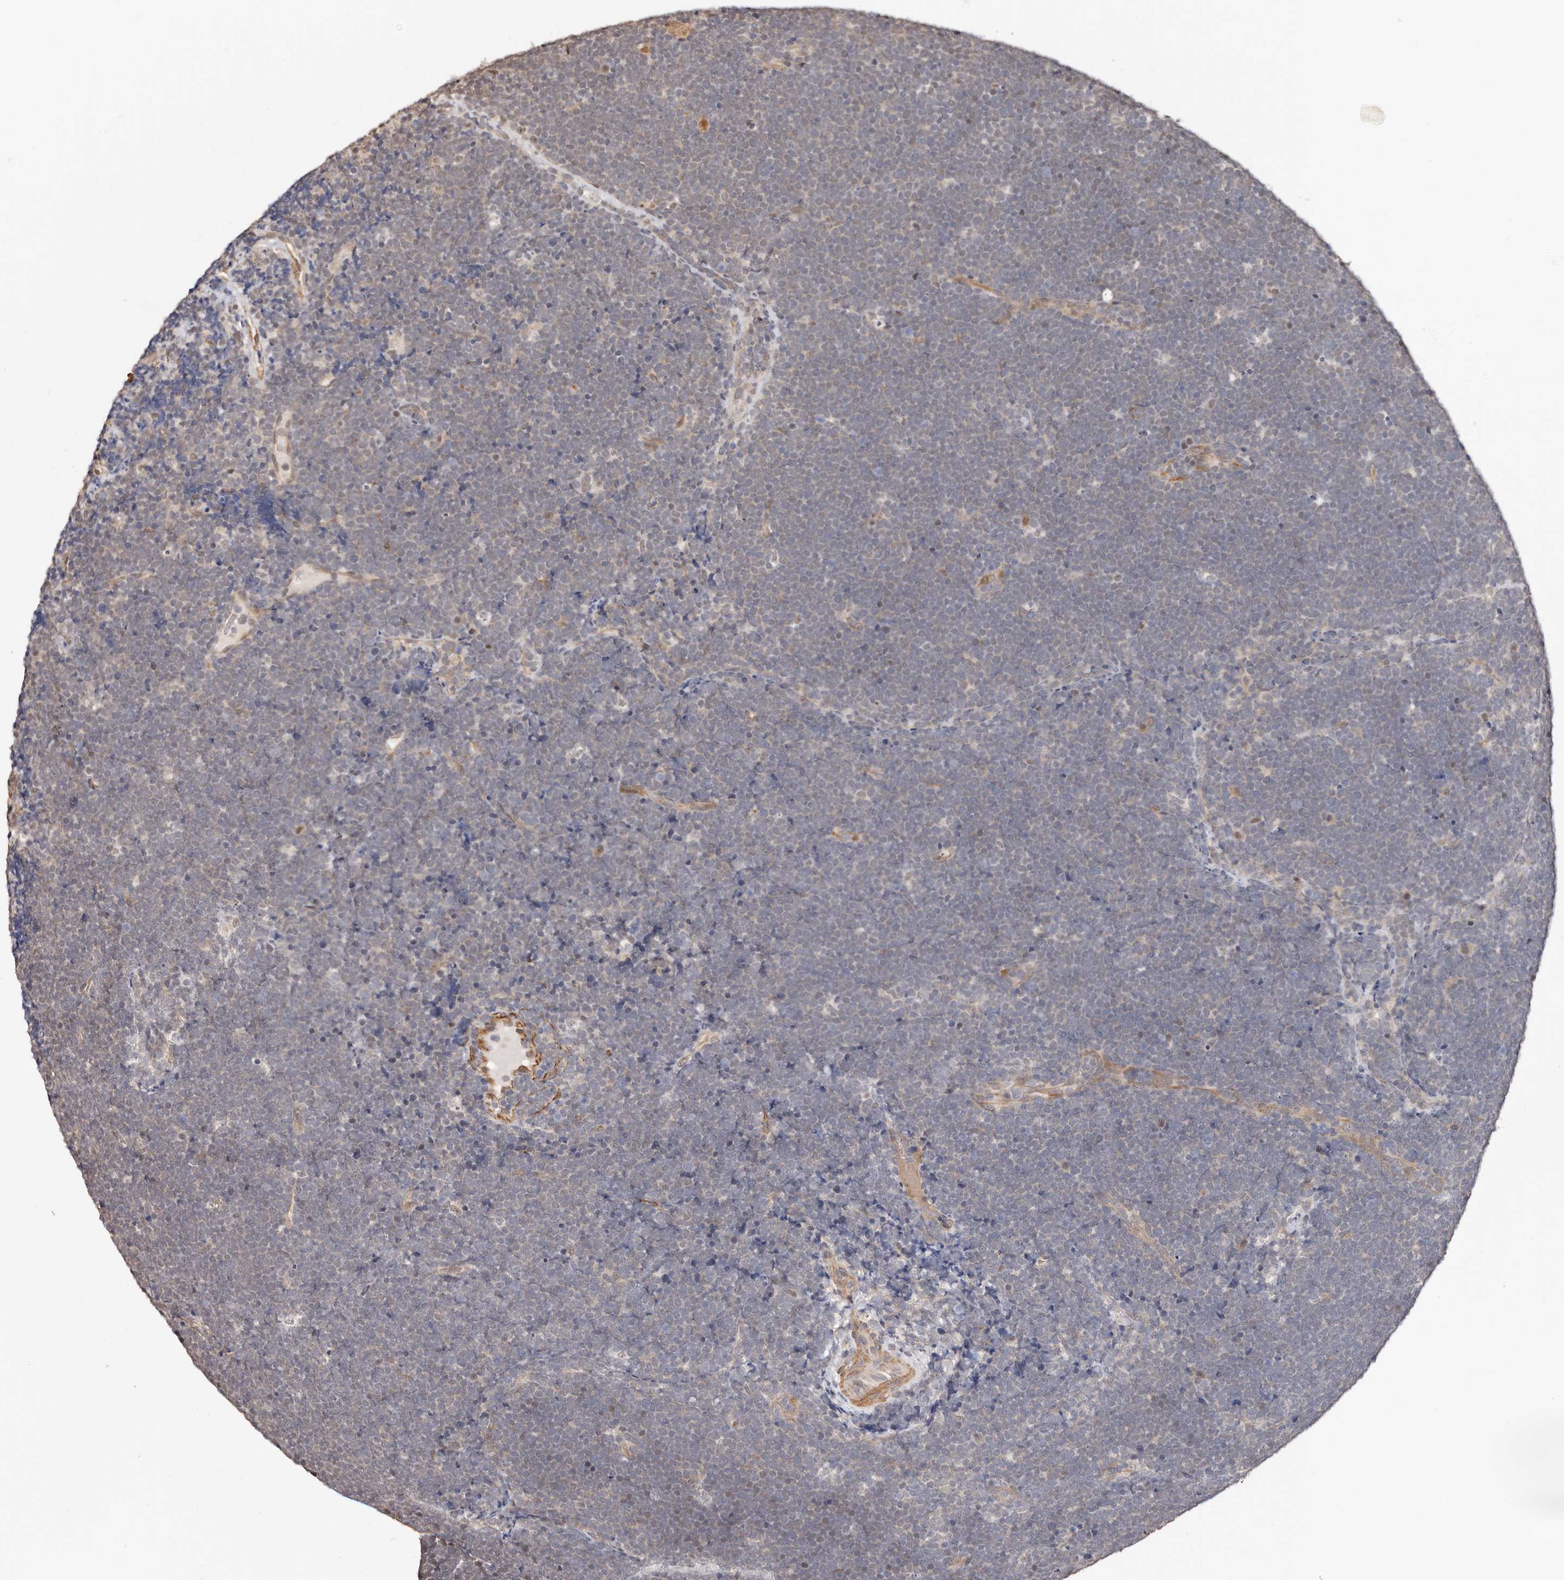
{"staining": {"intensity": "negative", "quantity": "none", "location": "none"}, "tissue": "lymphoma", "cell_type": "Tumor cells", "image_type": "cancer", "snomed": [{"axis": "morphology", "description": "Malignant lymphoma, non-Hodgkin's type, High grade"}, {"axis": "topography", "description": "Lymph node"}], "caption": "The image exhibits no significant positivity in tumor cells of malignant lymphoma, non-Hodgkin's type (high-grade).", "gene": "TRIP13", "patient": {"sex": "male", "age": 13}}